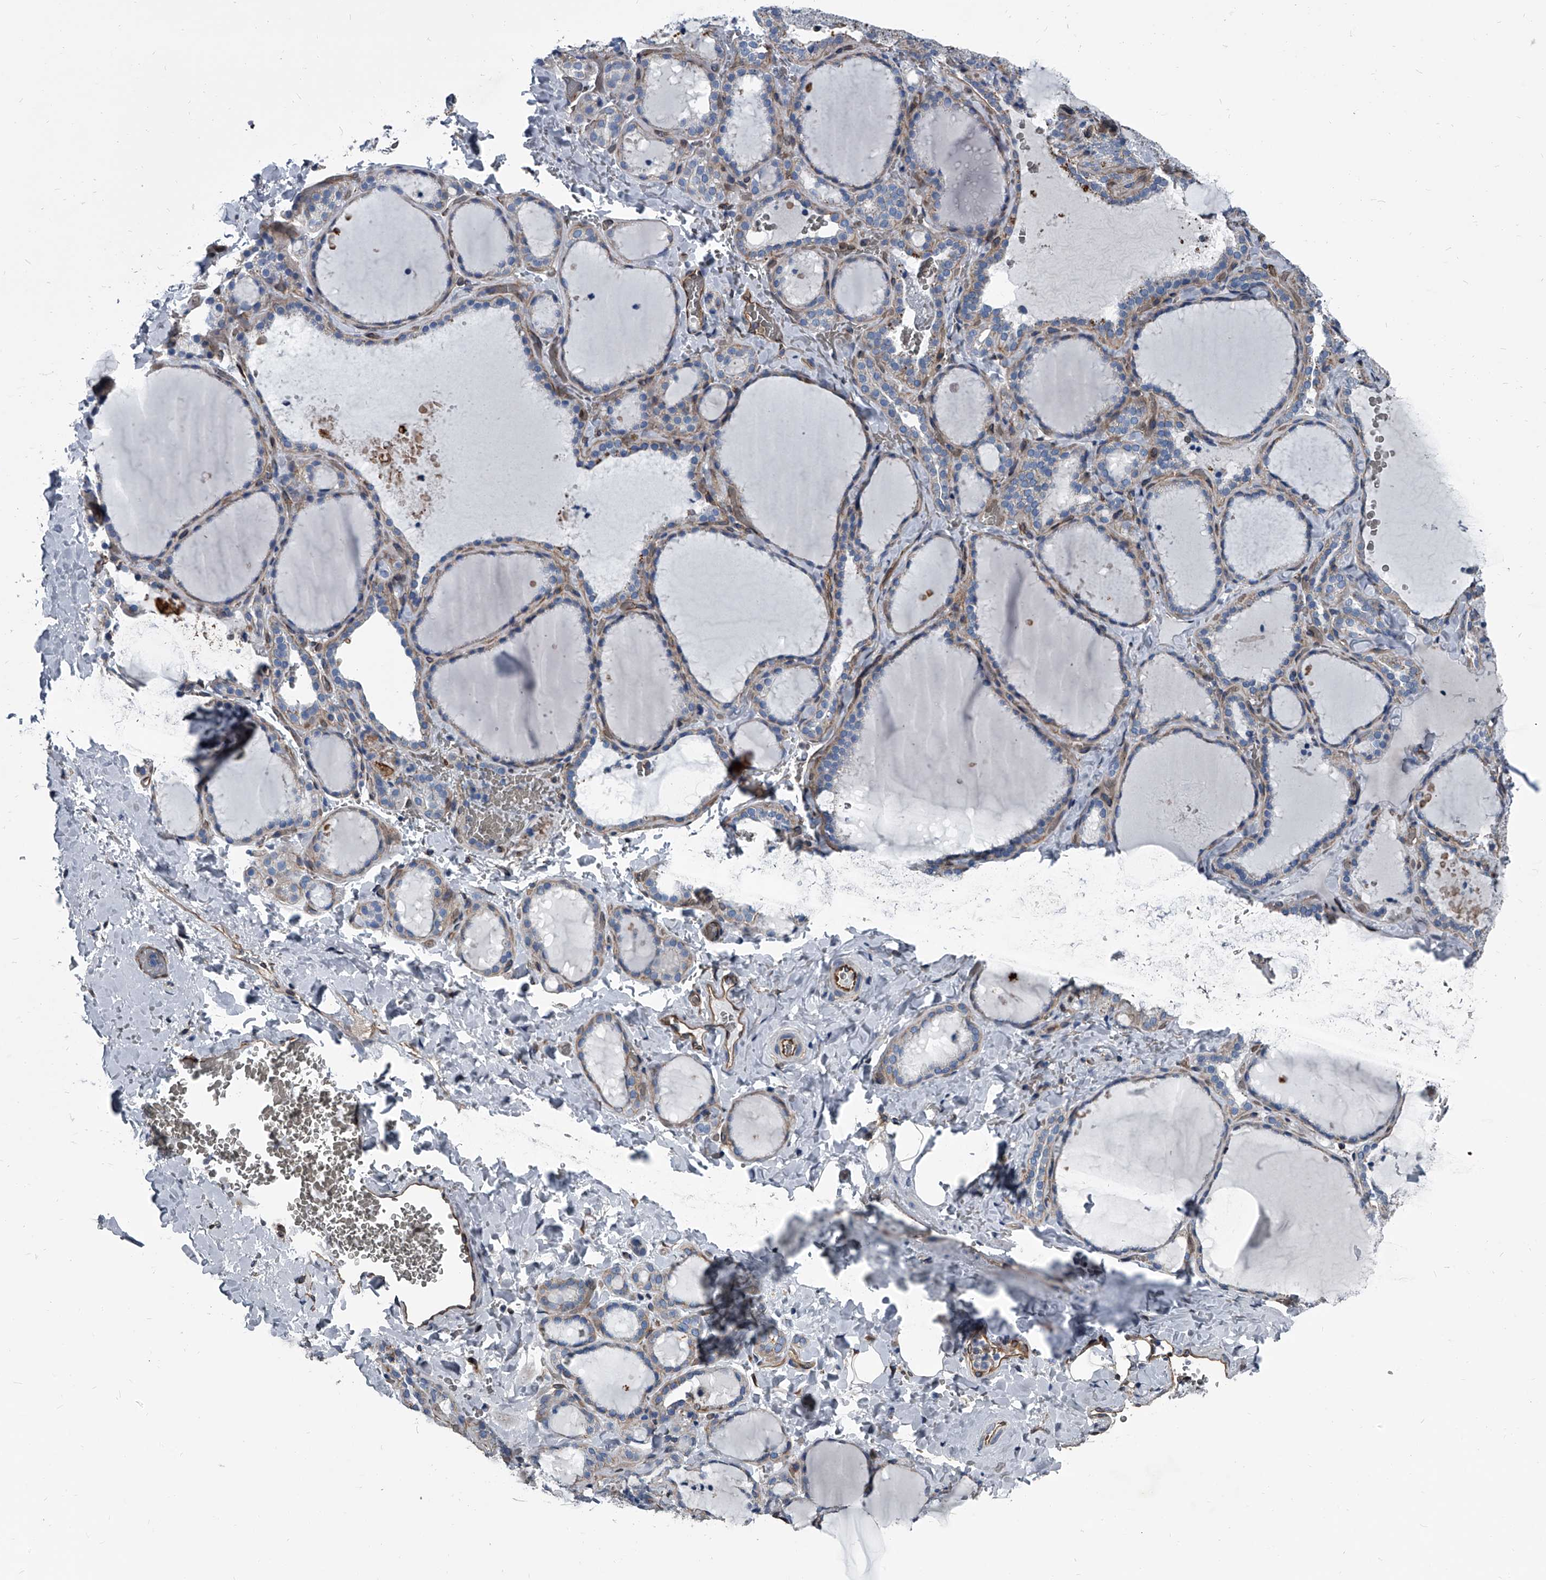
{"staining": {"intensity": "weak", "quantity": "25%-75%", "location": "cytoplasmic/membranous"}, "tissue": "thyroid gland", "cell_type": "Glandular cells", "image_type": "normal", "snomed": [{"axis": "morphology", "description": "Normal tissue, NOS"}, {"axis": "topography", "description": "Thyroid gland"}], "caption": "High-magnification brightfield microscopy of benign thyroid gland stained with DAB (brown) and counterstained with hematoxylin (blue). glandular cells exhibit weak cytoplasmic/membranous positivity is appreciated in approximately25%-75% of cells. The staining was performed using DAB, with brown indicating positive protein expression. Nuclei are stained blue with hematoxylin.", "gene": "PLEC", "patient": {"sex": "female", "age": 22}}